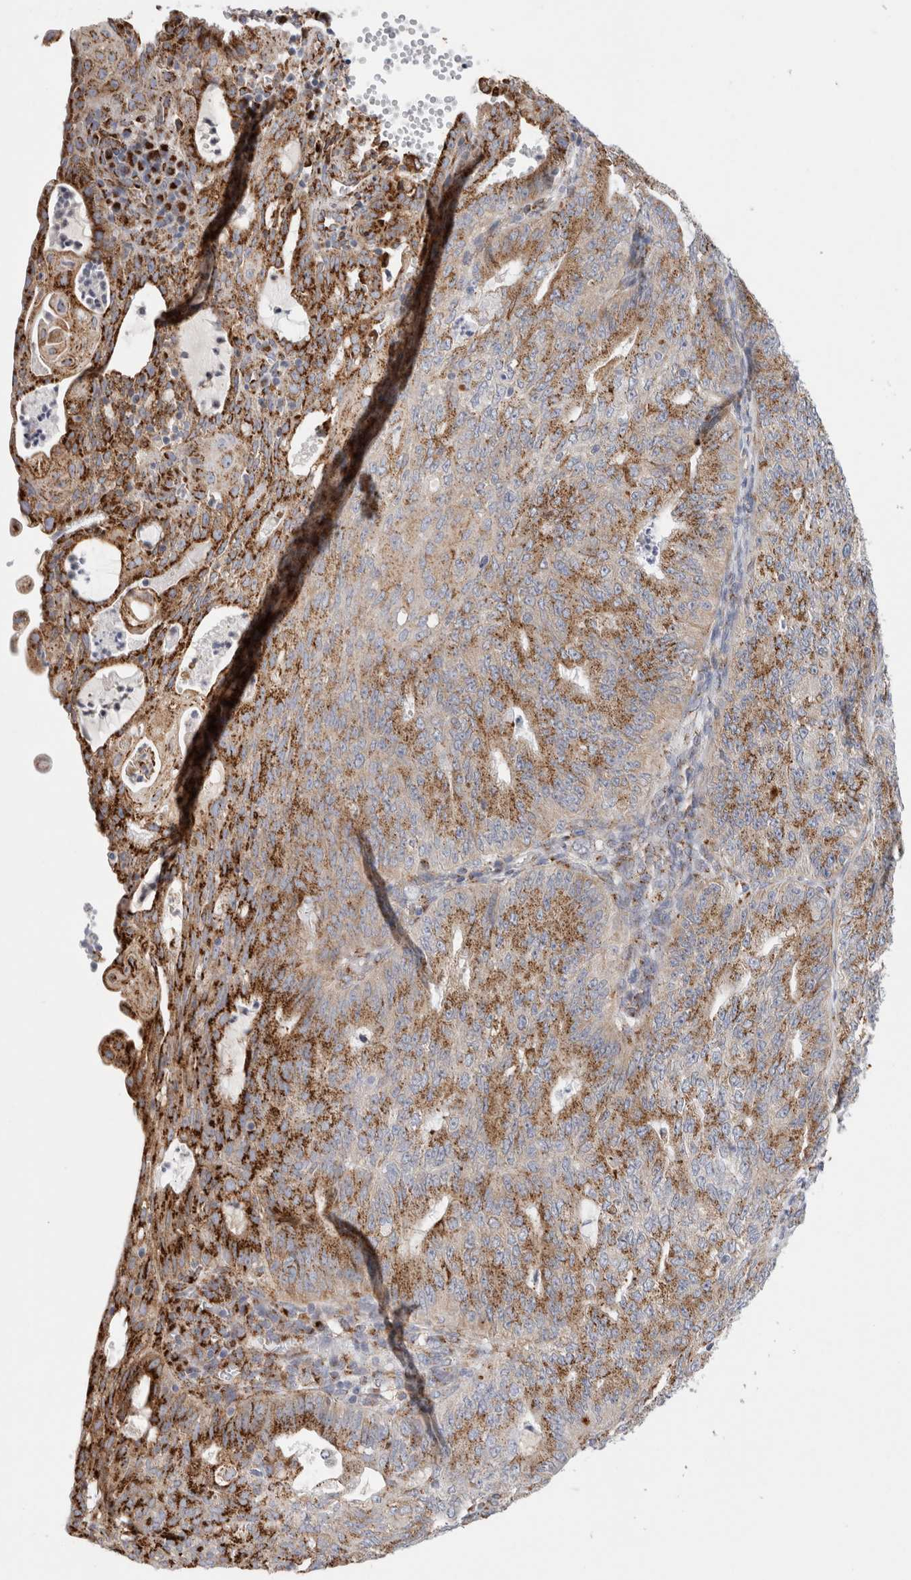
{"staining": {"intensity": "strong", "quantity": ">75%", "location": "cytoplasmic/membranous"}, "tissue": "endometrial cancer", "cell_type": "Tumor cells", "image_type": "cancer", "snomed": [{"axis": "morphology", "description": "Adenocarcinoma, NOS"}, {"axis": "topography", "description": "Endometrium"}], "caption": "There is high levels of strong cytoplasmic/membranous expression in tumor cells of adenocarcinoma (endometrial), as demonstrated by immunohistochemical staining (brown color).", "gene": "MCFD2", "patient": {"sex": "female", "age": 32}}